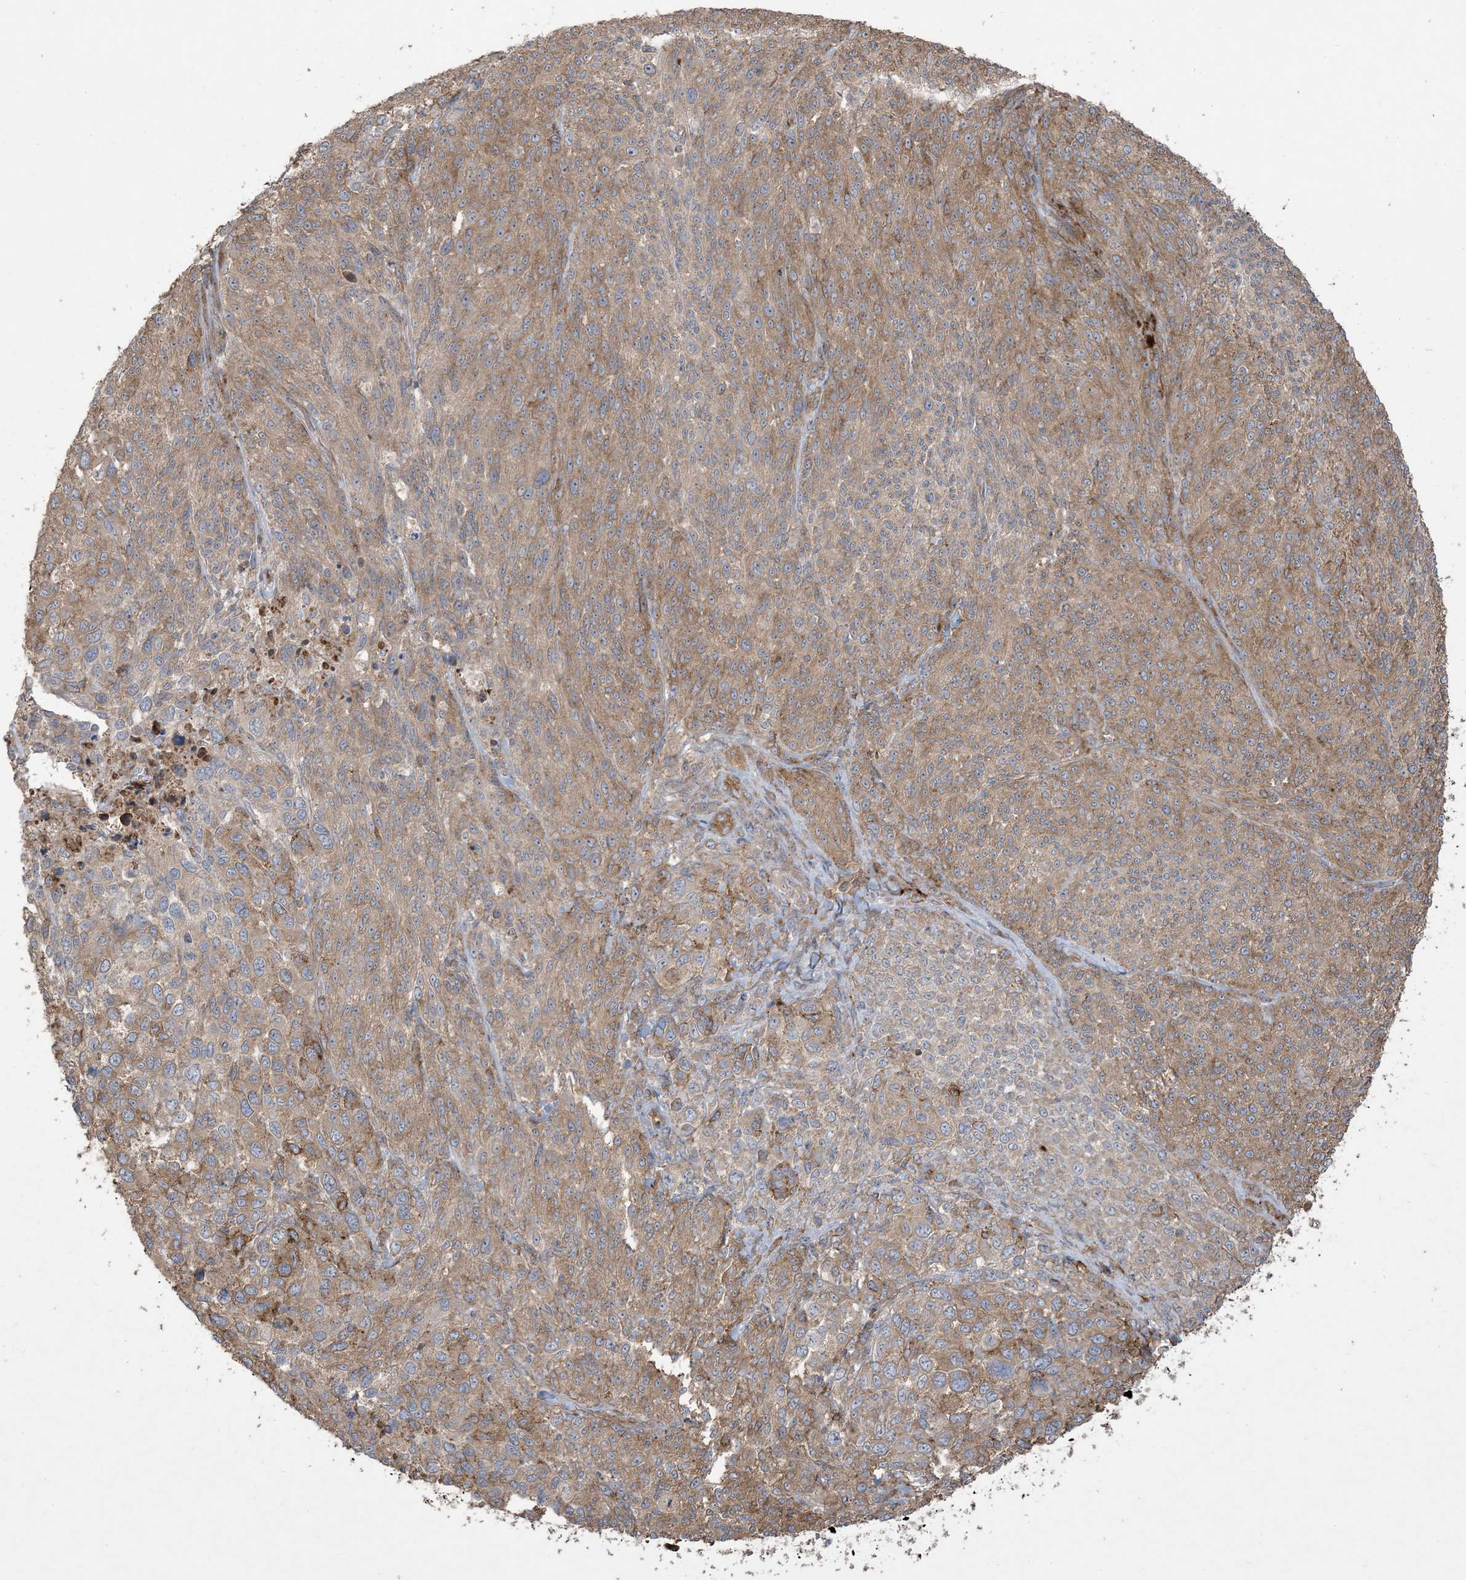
{"staining": {"intensity": "moderate", "quantity": "25%-75%", "location": "cytoplasmic/membranous"}, "tissue": "melanoma", "cell_type": "Tumor cells", "image_type": "cancer", "snomed": [{"axis": "morphology", "description": "Malignant melanoma, NOS"}, {"axis": "topography", "description": "Skin of trunk"}], "caption": "Malignant melanoma tissue exhibits moderate cytoplasmic/membranous staining in about 25%-75% of tumor cells (IHC, brightfield microscopy, high magnification).", "gene": "KLHL18", "patient": {"sex": "male", "age": 71}}